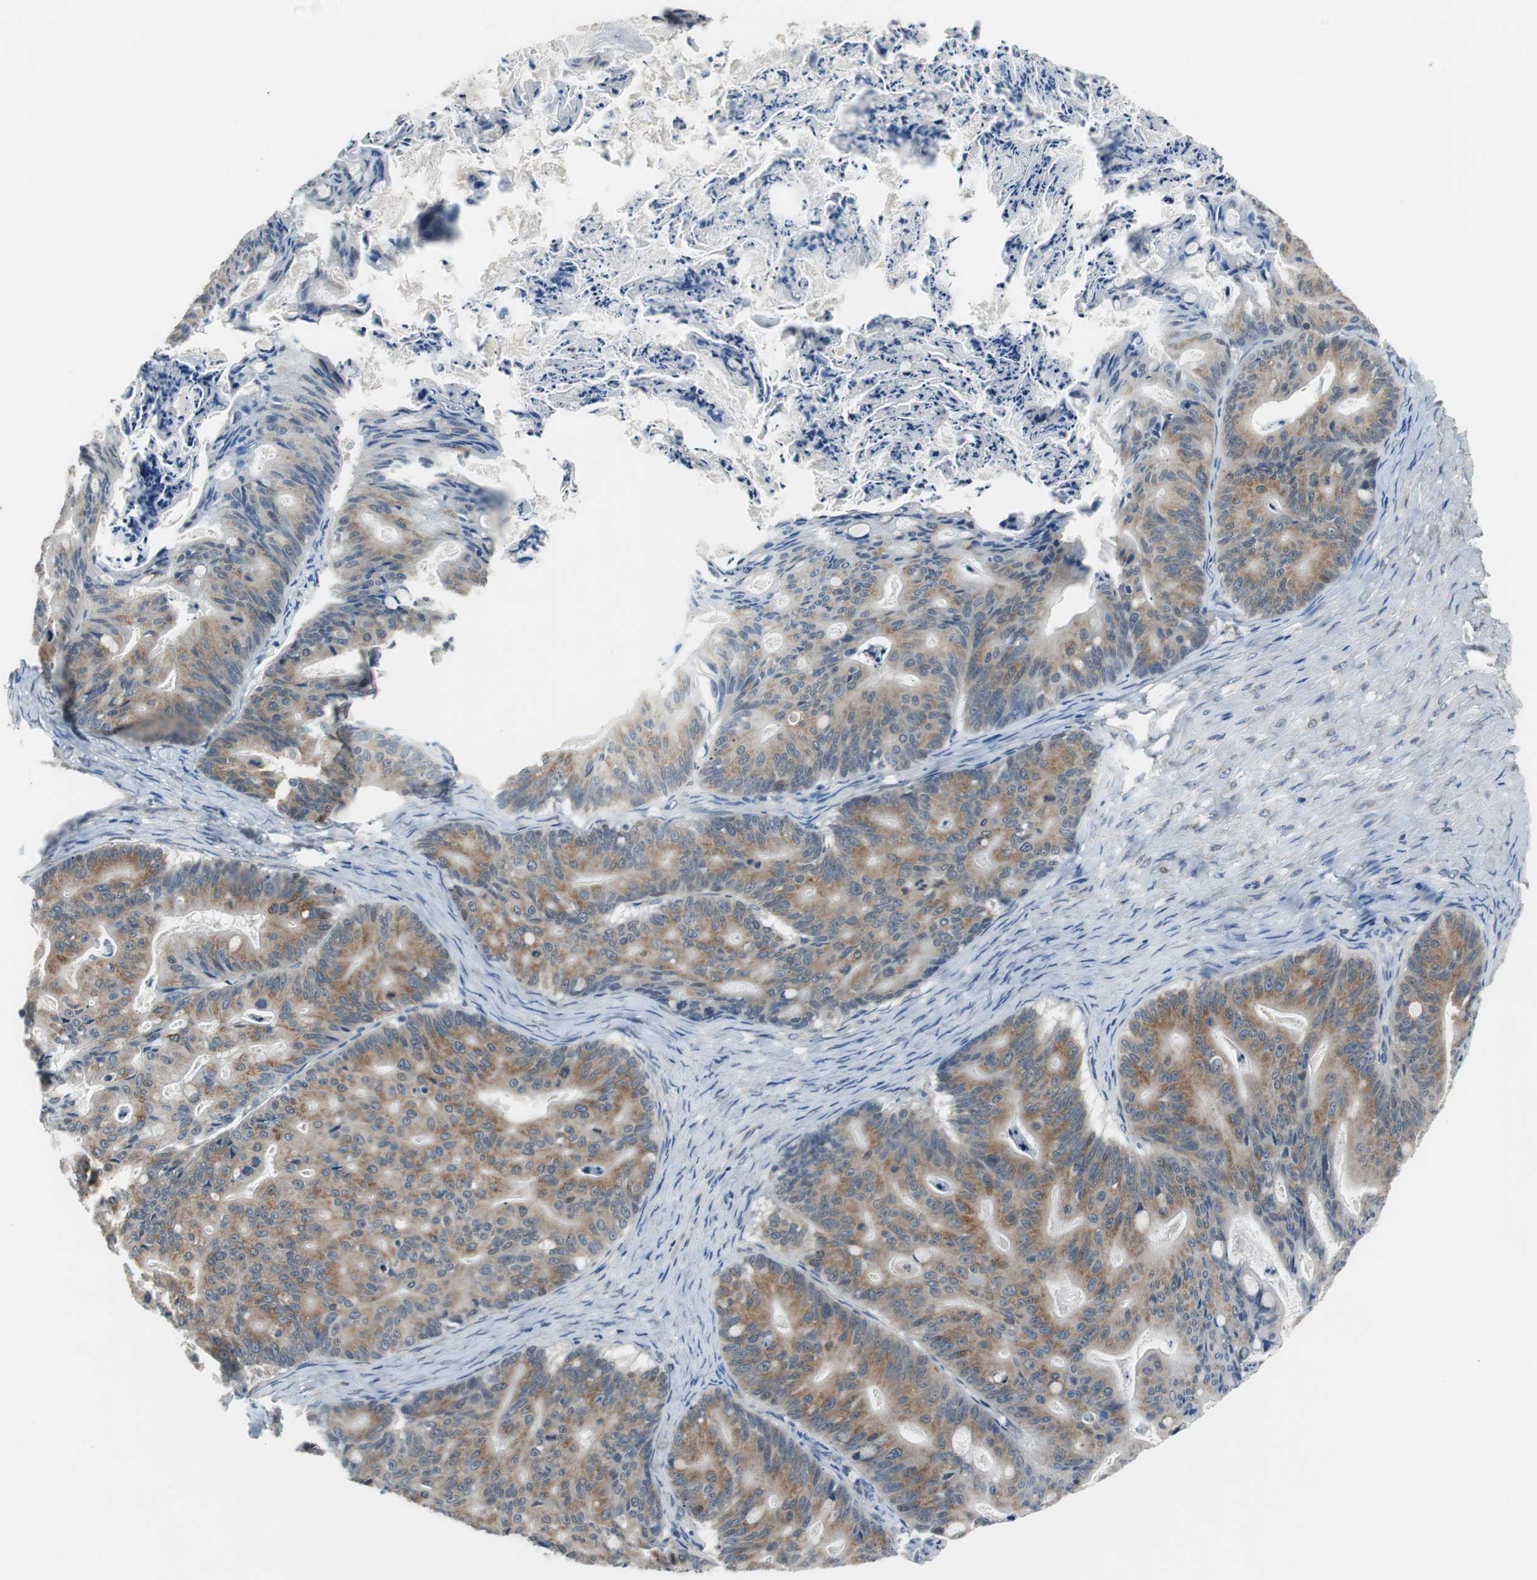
{"staining": {"intensity": "moderate", "quantity": ">75%", "location": "cytoplasmic/membranous"}, "tissue": "ovarian cancer", "cell_type": "Tumor cells", "image_type": "cancer", "snomed": [{"axis": "morphology", "description": "Cystadenocarcinoma, mucinous, NOS"}, {"axis": "topography", "description": "Ovary"}], "caption": "The histopathology image exhibits staining of ovarian cancer (mucinous cystadenocarcinoma), revealing moderate cytoplasmic/membranous protein expression (brown color) within tumor cells. The protein of interest is shown in brown color, while the nuclei are stained blue.", "gene": "PLAA", "patient": {"sex": "female", "age": 36}}